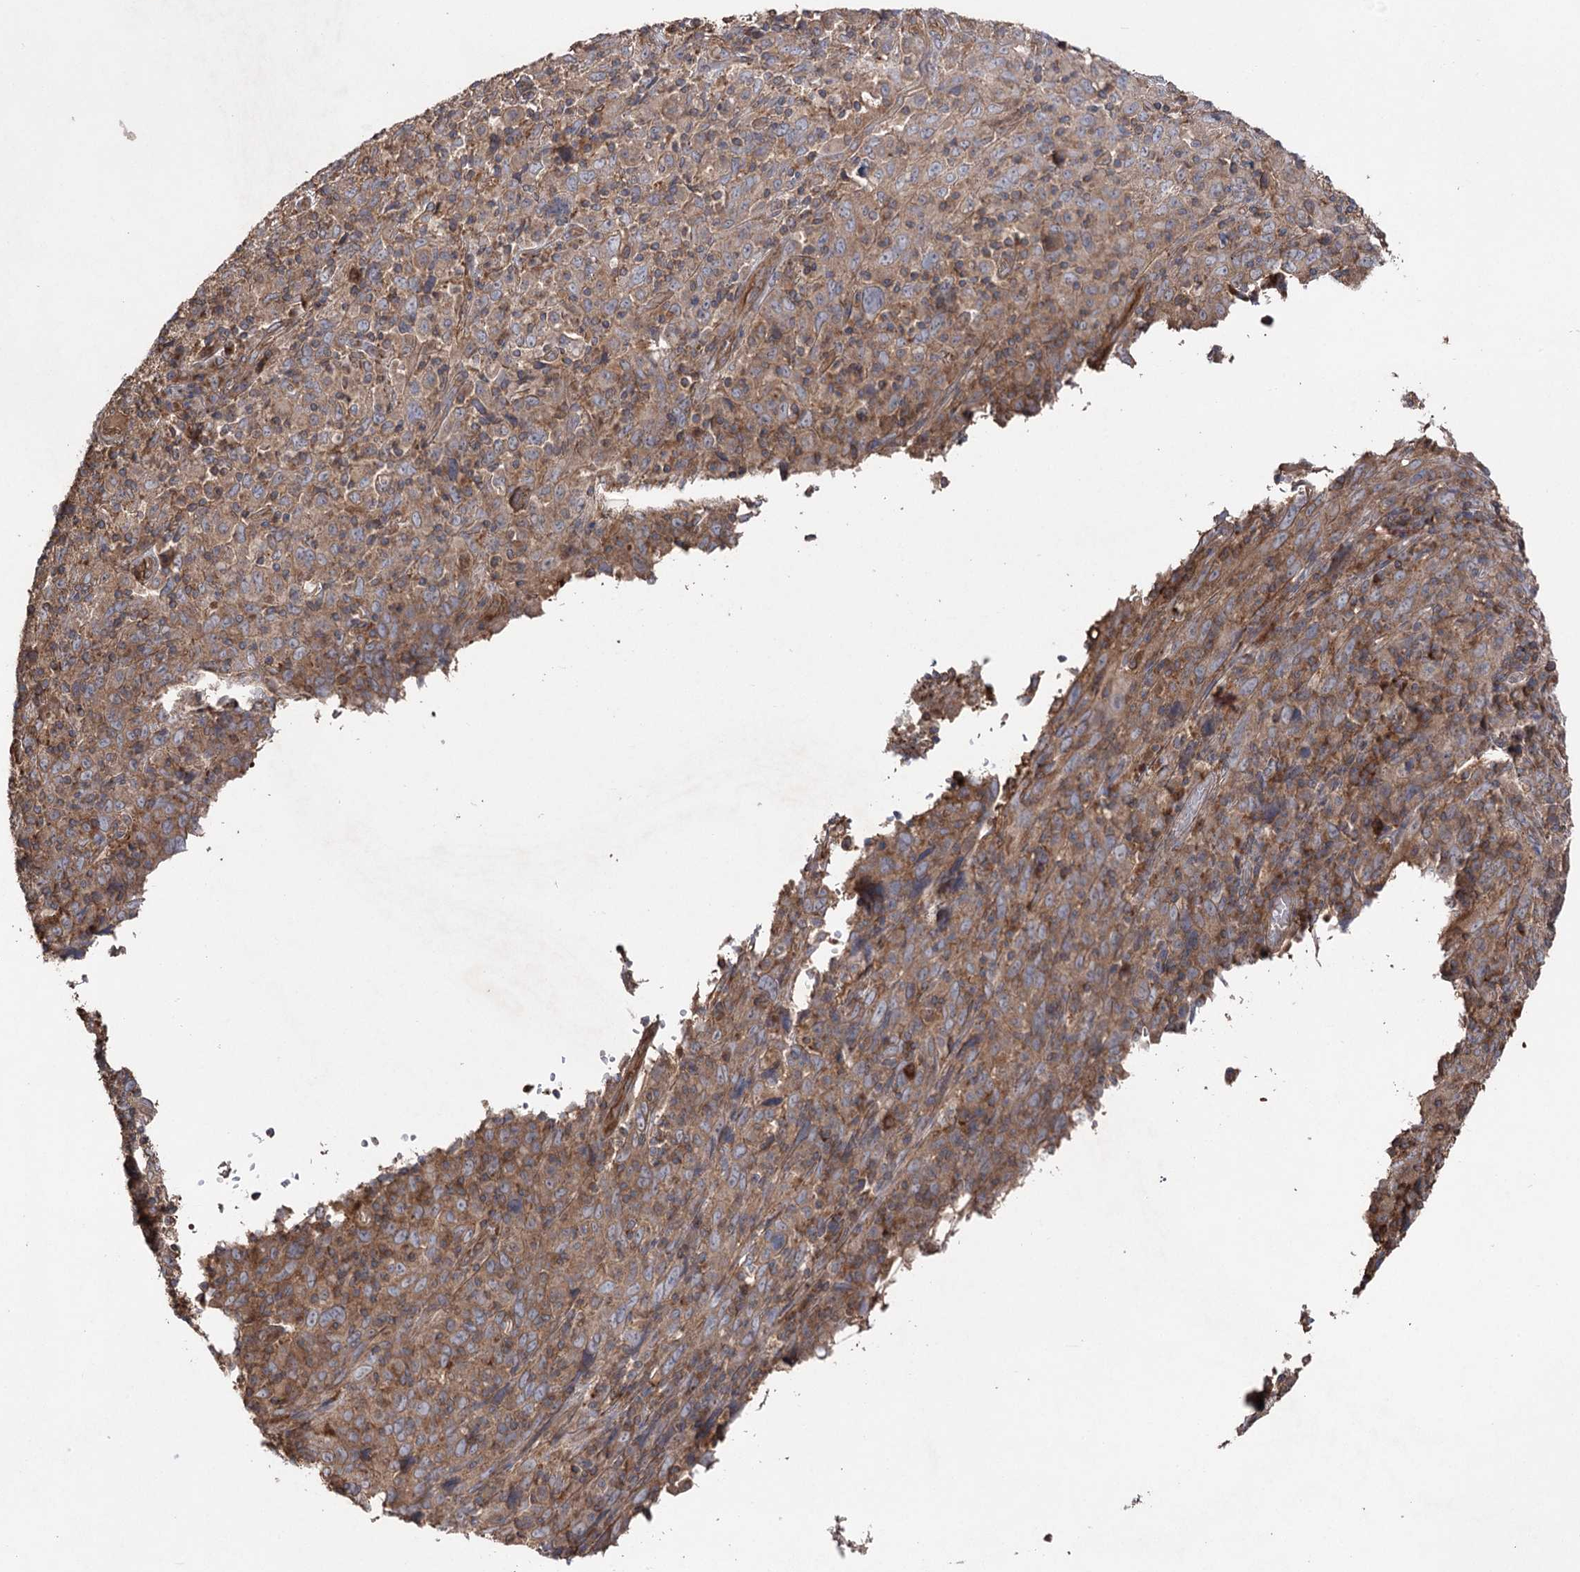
{"staining": {"intensity": "moderate", "quantity": ">75%", "location": "cytoplasmic/membranous"}, "tissue": "cervical cancer", "cell_type": "Tumor cells", "image_type": "cancer", "snomed": [{"axis": "morphology", "description": "Squamous cell carcinoma, NOS"}, {"axis": "topography", "description": "Cervix"}], "caption": "Protein expression analysis of cervical cancer demonstrates moderate cytoplasmic/membranous staining in about >75% of tumor cells. (DAB IHC with brightfield microscopy, high magnification).", "gene": "LARS2", "patient": {"sex": "female", "age": 46}}